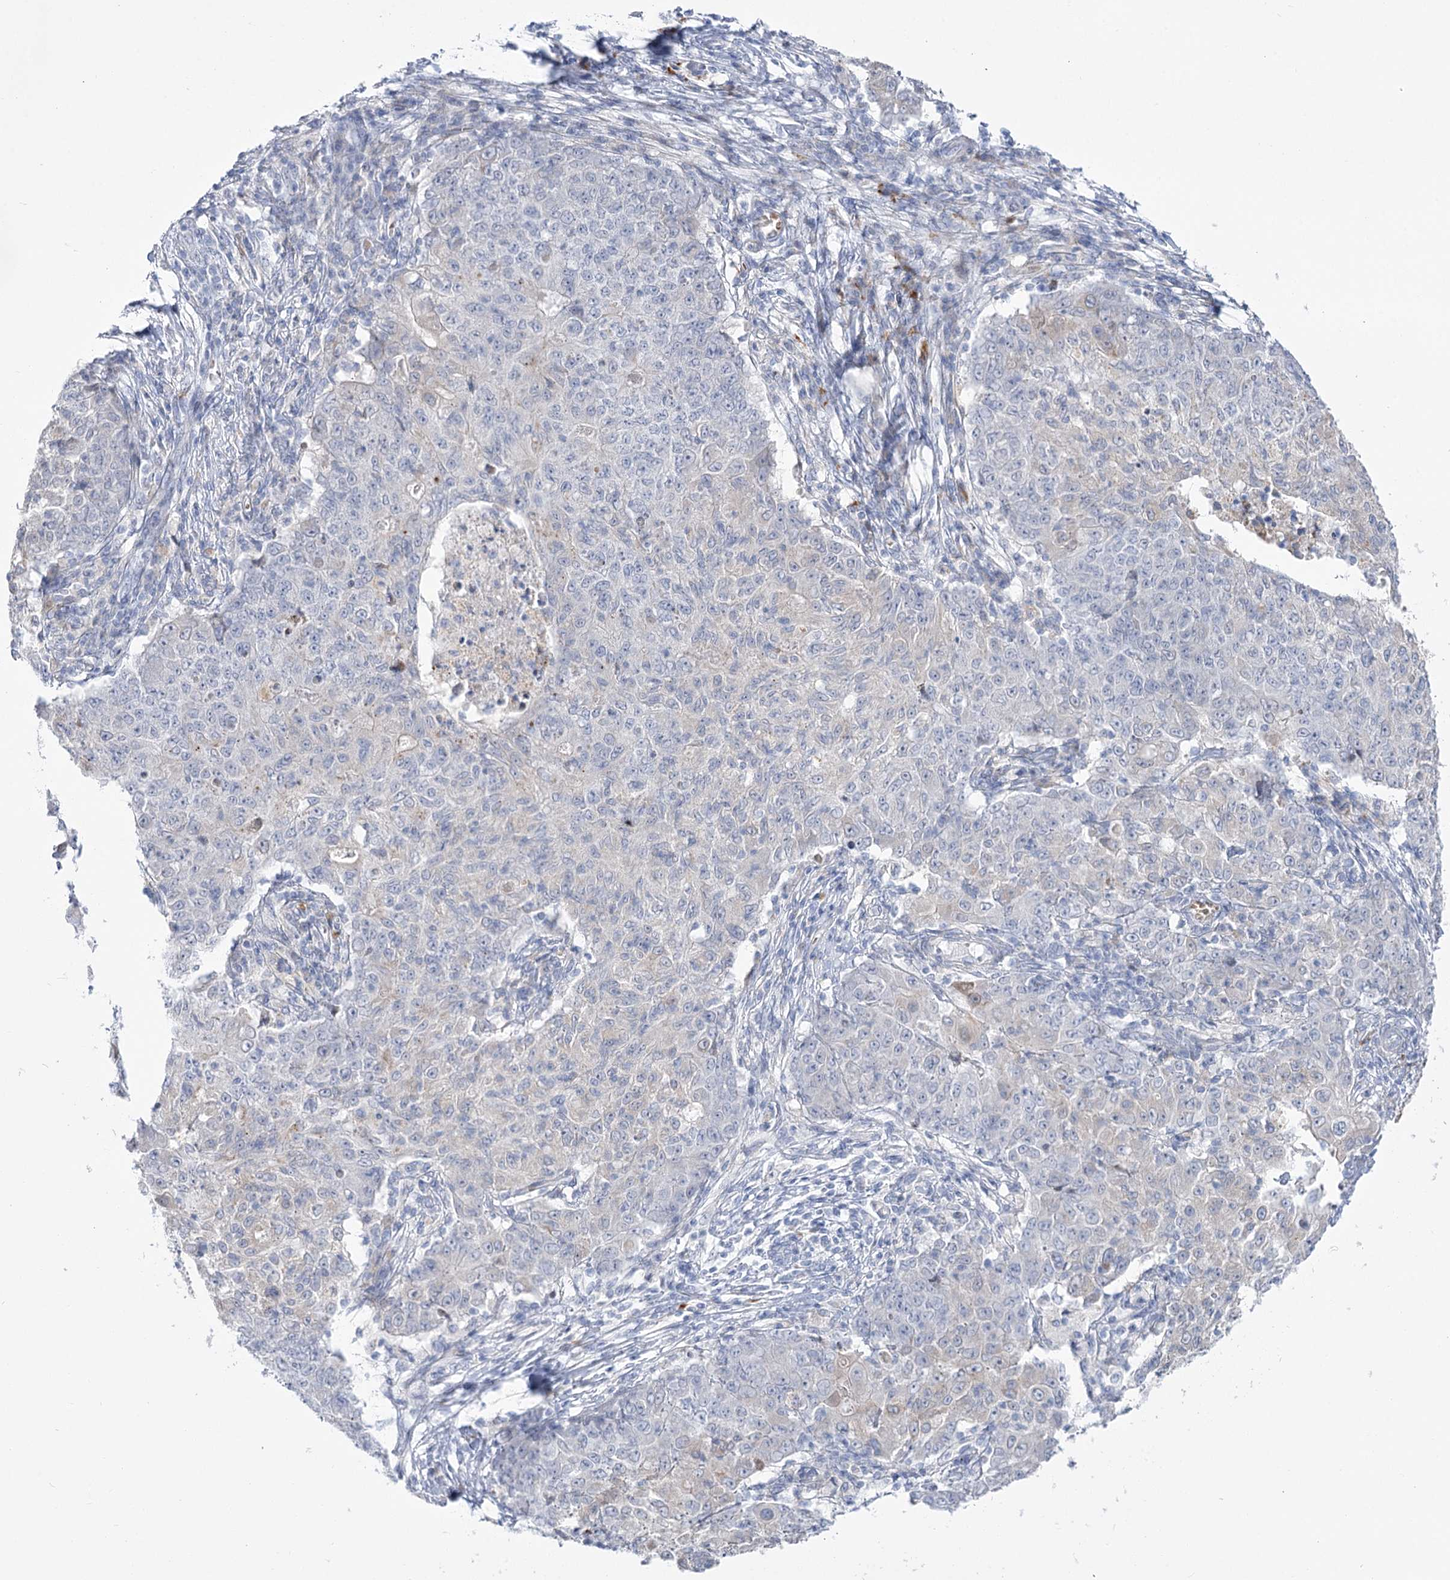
{"staining": {"intensity": "negative", "quantity": "none", "location": "none"}, "tissue": "ovarian cancer", "cell_type": "Tumor cells", "image_type": "cancer", "snomed": [{"axis": "morphology", "description": "Carcinoma, endometroid"}, {"axis": "topography", "description": "Ovary"}], "caption": "Immunohistochemistry (IHC) image of human ovarian cancer stained for a protein (brown), which shows no expression in tumor cells.", "gene": "SIAE", "patient": {"sex": "female", "age": 42}}